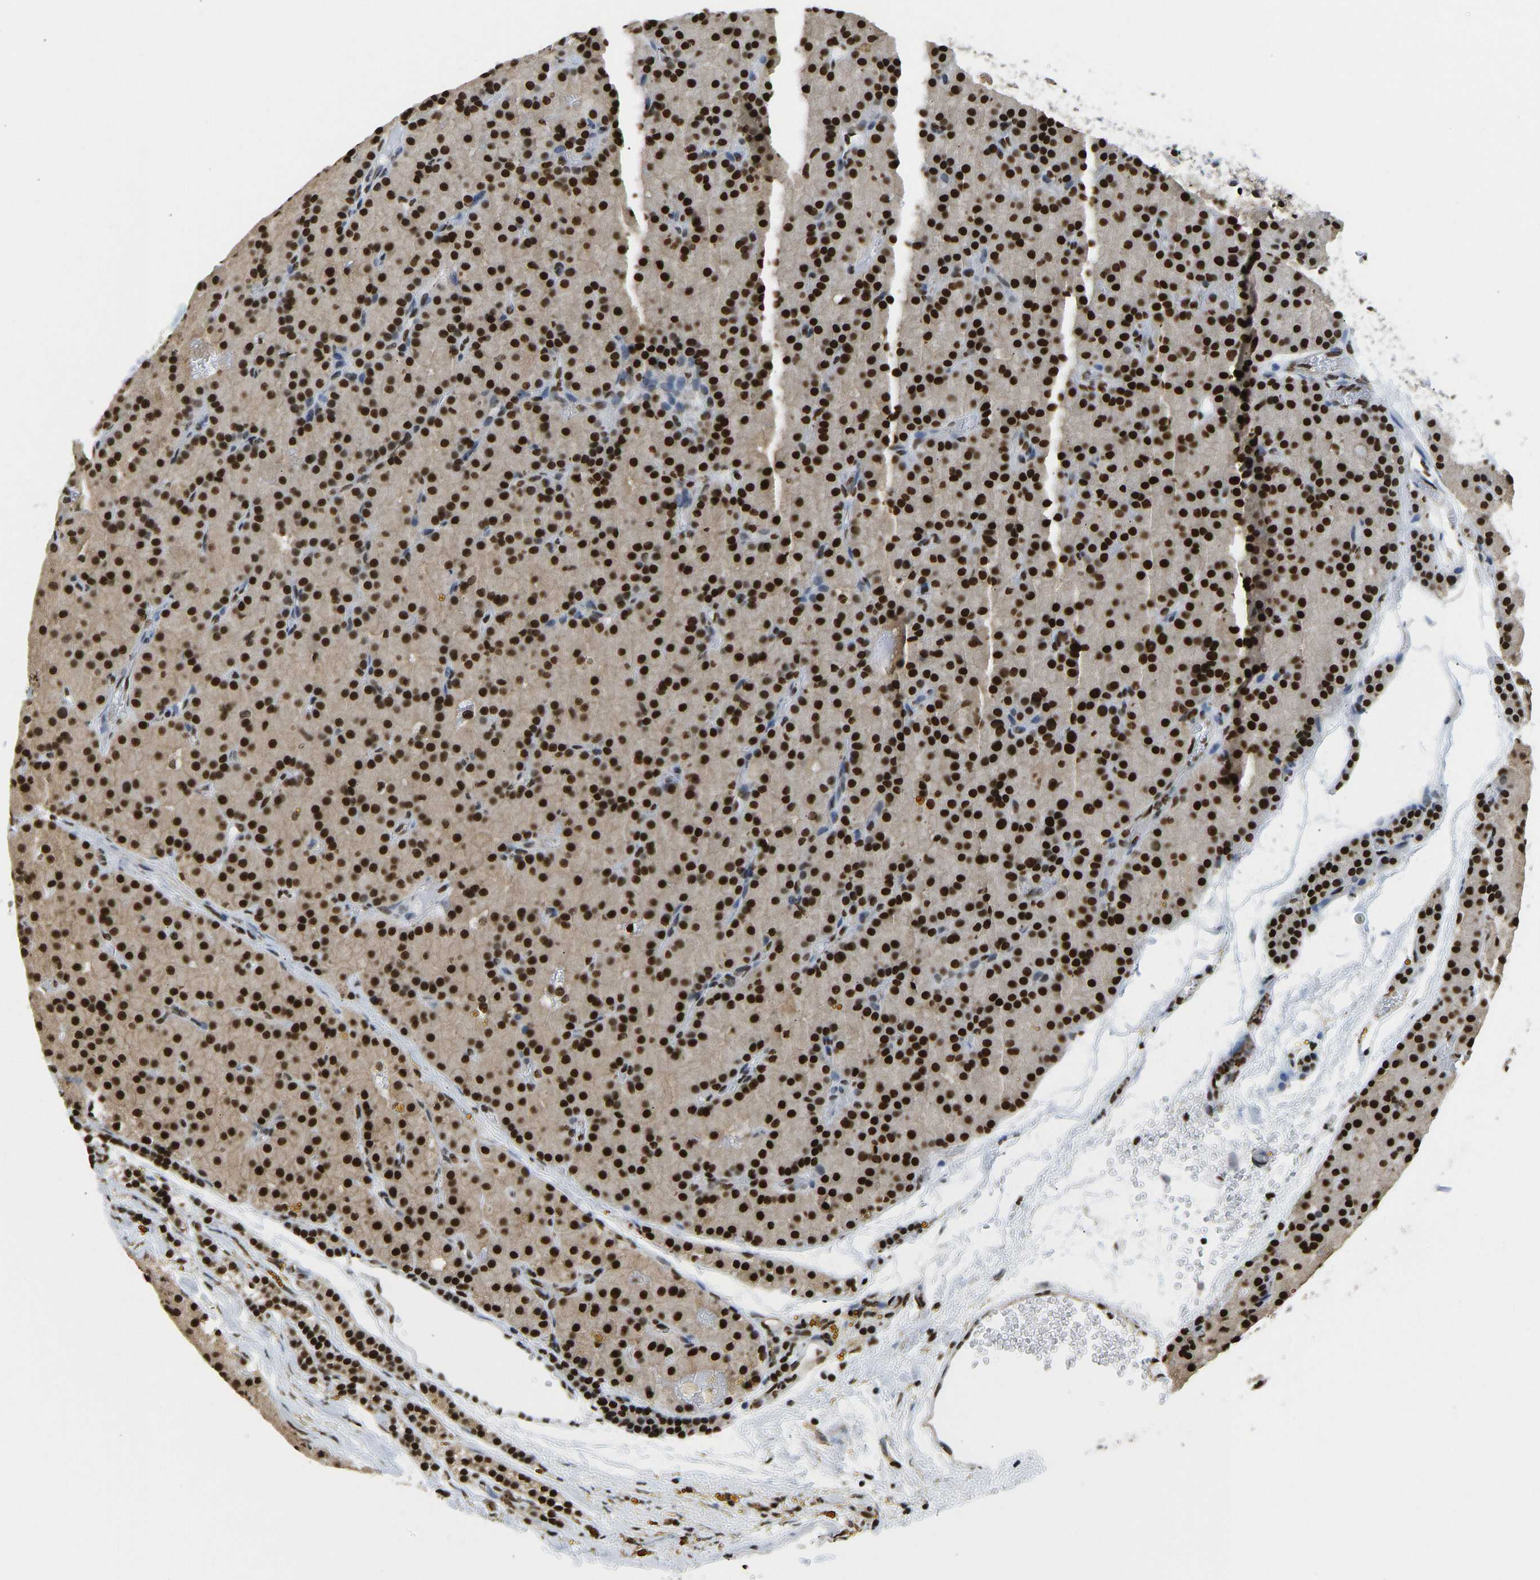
{"staining": {"intensity": "strong", "quantity": ">75%", "location": "nuclear"}, "tissue": "parathyroid gland", "cell_type": "Glandular cells", "image_type": "normal", "snomed": [{"axis": "morphology", "description": "Normal tissue, NOS"}, {"axis": "morphology", "description": "Adenoma, NOS"}, {"axis": "topography", "description": "Parathyroid gland"}], "caption": "Normal parathyroid gland demonstrates strong nuclear expression in approximately >75% of glandular cells.", "gene": "ZSCAN20", "patient": {"sex": "male", "age": 75}}